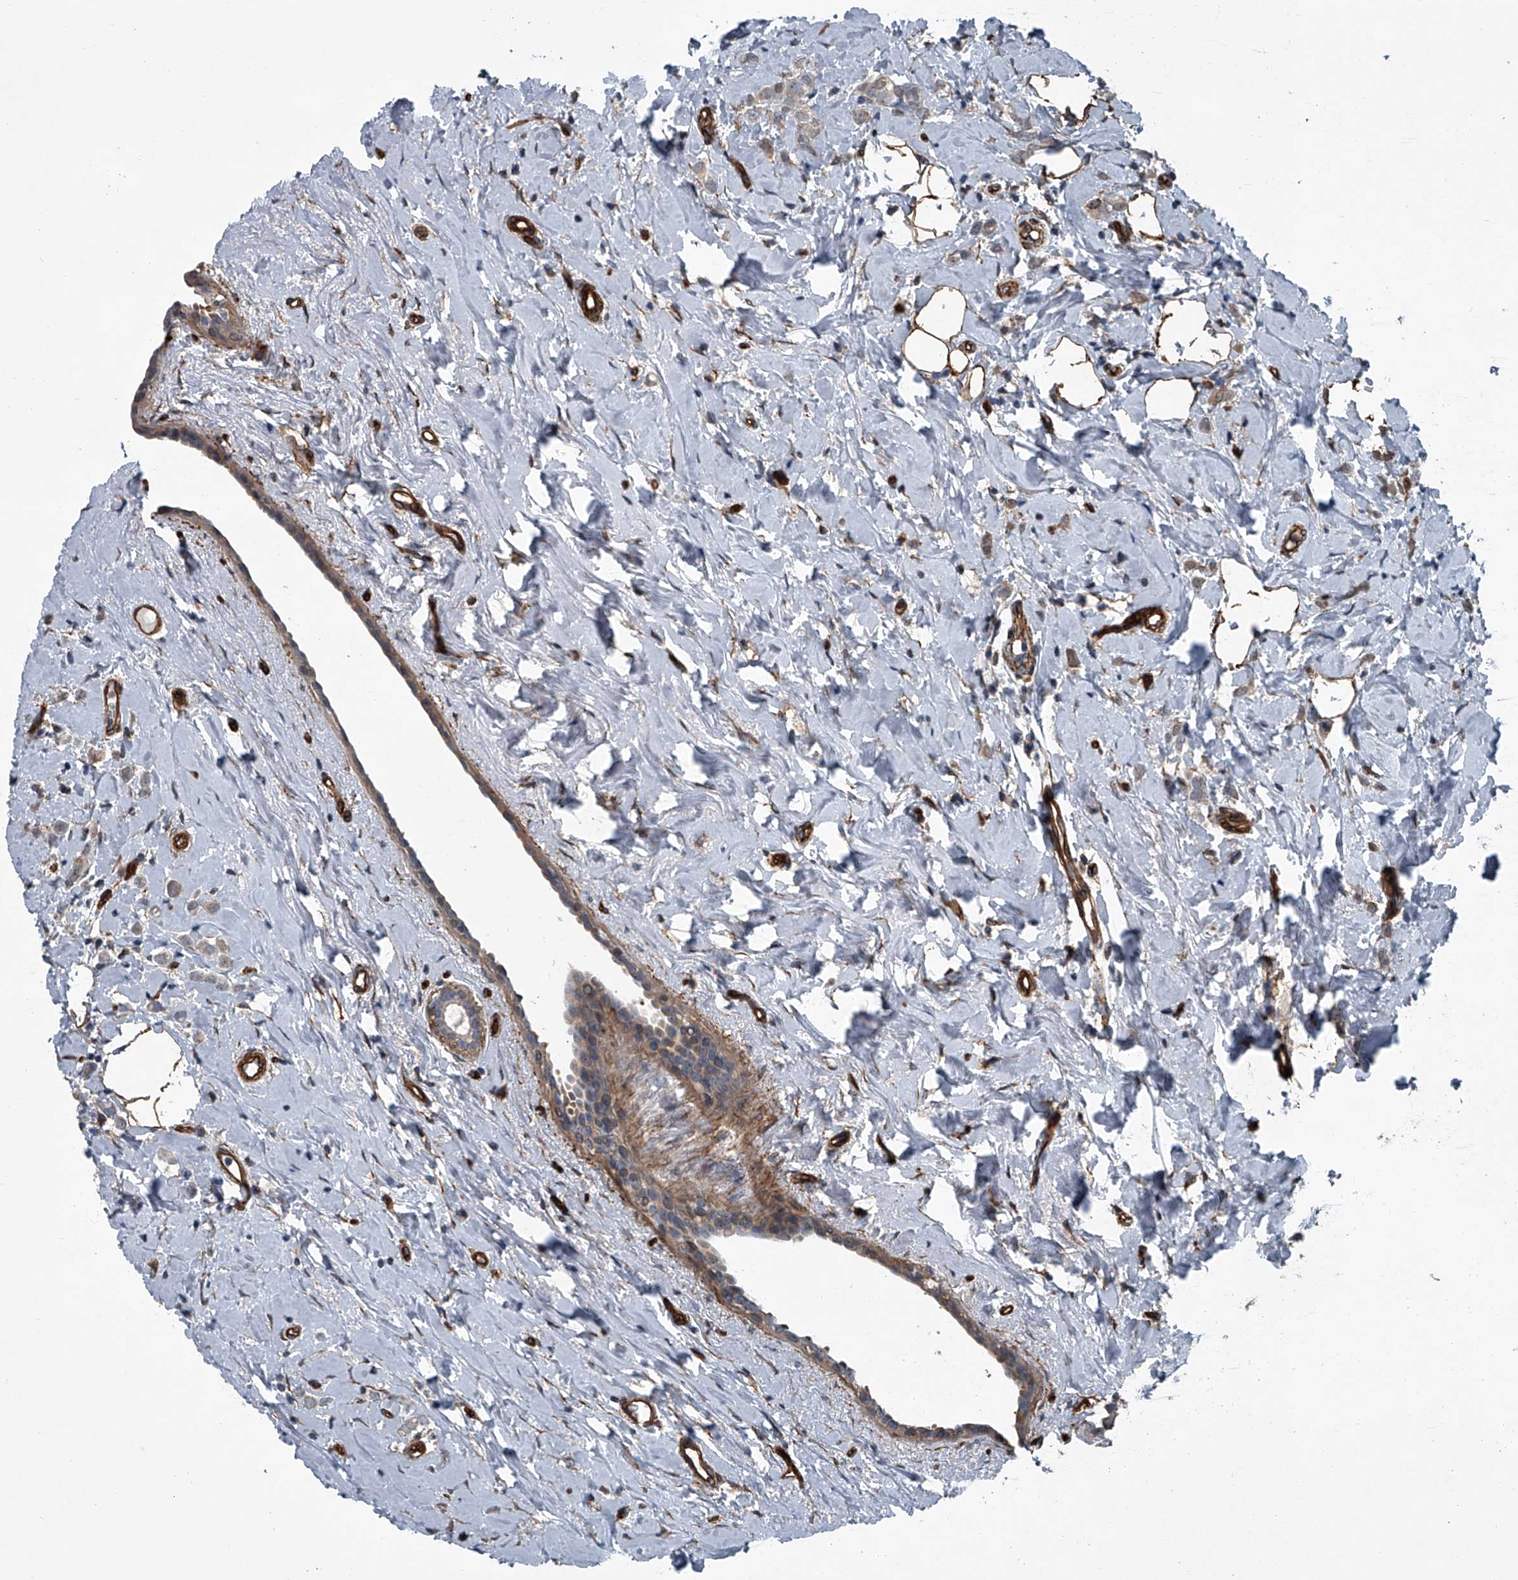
{"staining": {"intensity": "weak", "quantity": "25%-75%", "location": "cytoplasmic/membranous"}, "tissue": "breast cancer", "cell_type": "Tumor cells", "image_type": "cancer", "snomed": [{"axis": "morphology", "description": "Lobular carcinoma"}, {"axis": "topography", "description": "Breast"}], "caption": "Weak cytoplasmic/membranous protein expression is appreciated in approximately 25%-75% of tumor cells in breast lobular carcinoma. The staining is performed using DAB (3,3'-diaminobenzidine) brown chromogen to label protein expression. The nuclei are counter-stained blue using hematoxylin.", "gene": "LDLRAD2", "patient": {"sex": "female", "age": 47}}